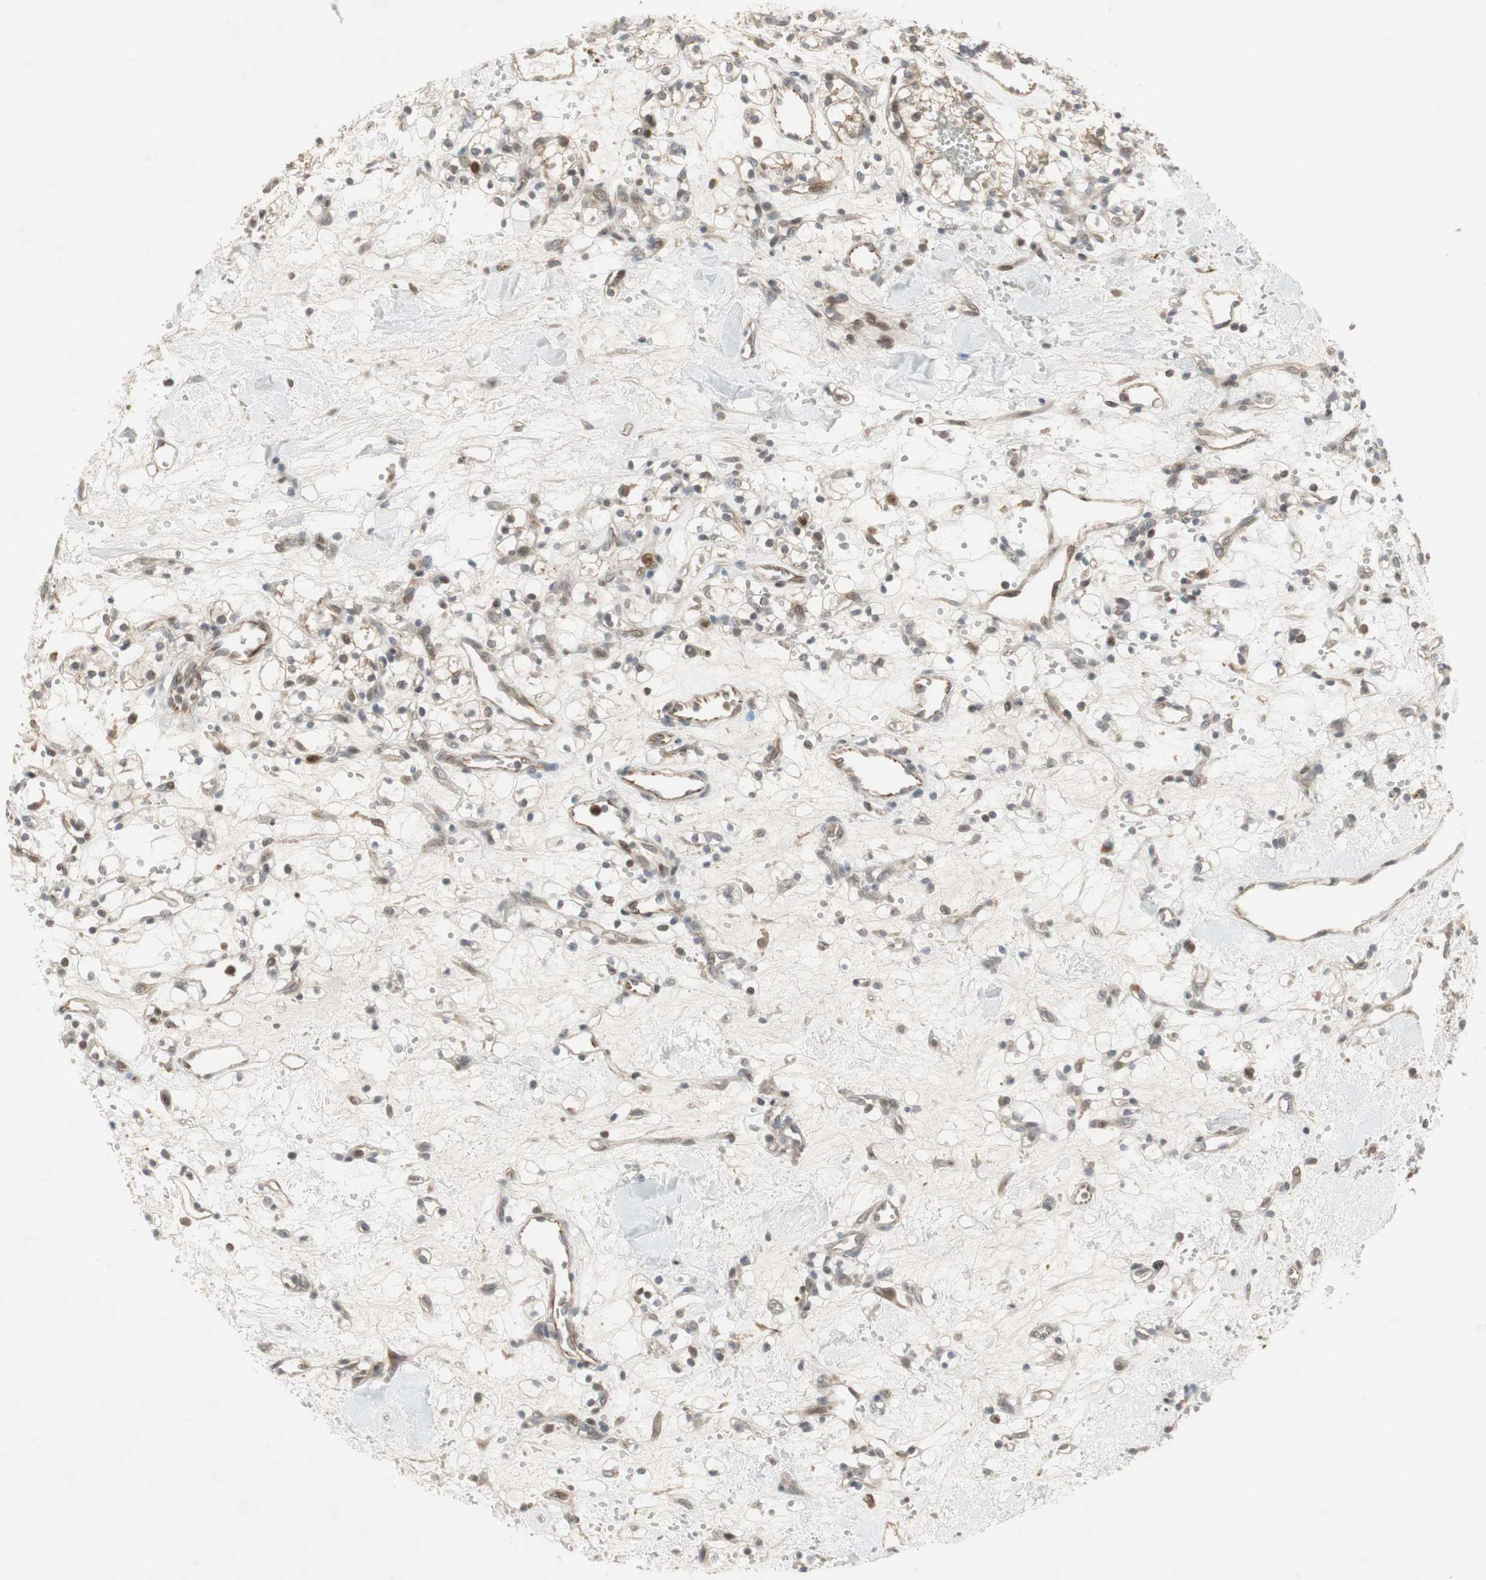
{"staining": {"intensity": "weak", "quantity": "<25%", "location": "cytoplasmic/membranous"}, "tissue": "renal cancer", "cell_type": "Tumor cells", "image_type": "cancer", "snomed": [{"axis": "morphology", "description": "Adenocarcinoma, NOS"}, {"axis": "topography", "description": "Kidney"}], "caption": "Tumor cells show no significant positivity in renal adenocarcinoma.", "gene": "SNX4", "patient": {"sex": "female", "age": 60}}